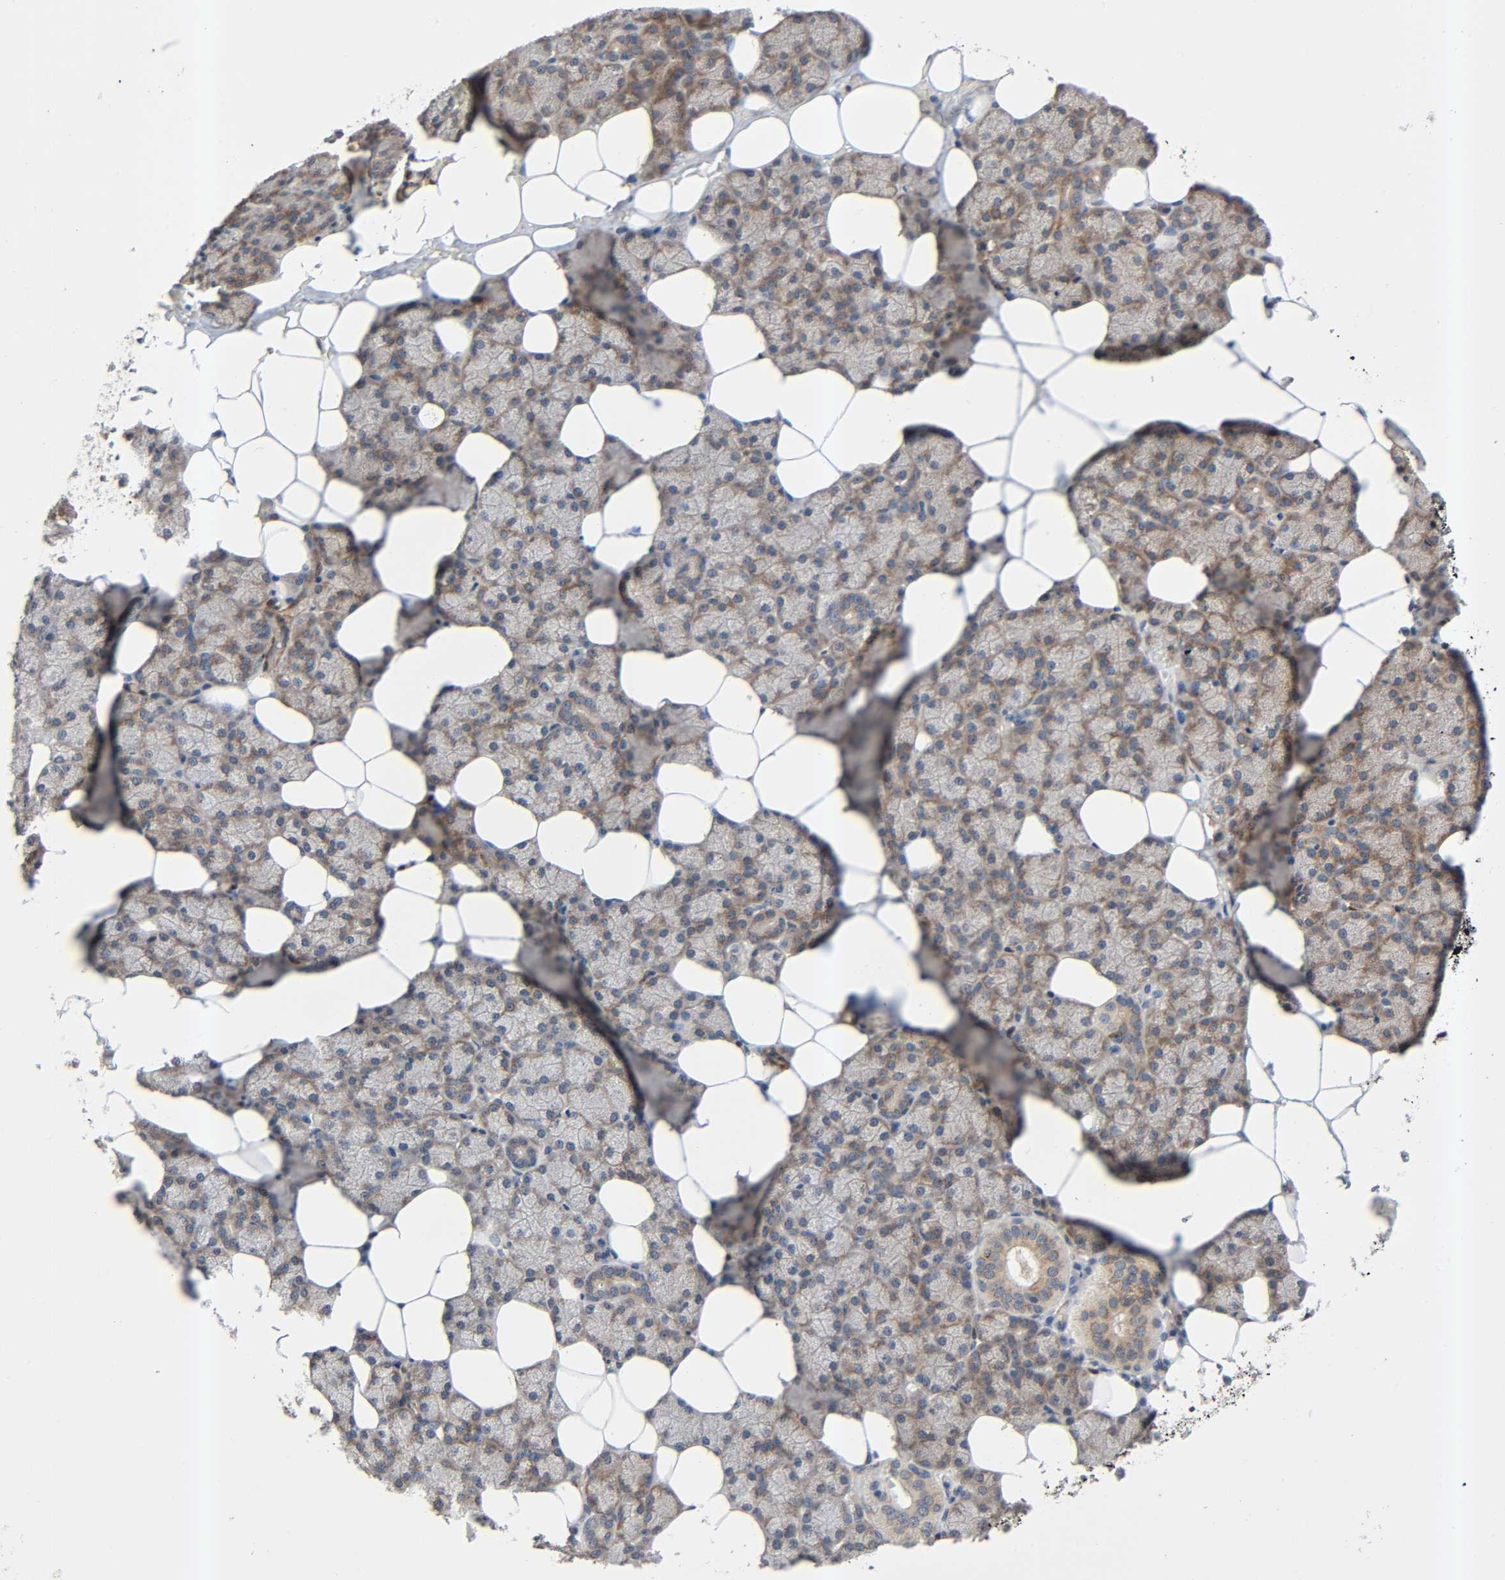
{"staining": {"intensity": "weak", "quantity": "25%-75%", "location": "cytoplasmic/membranous"}, "tissue": "salivary gland", "cell_type": "Glandular cells", "image_type": "normal", "snomed": [{"axis": "morphology", "description": "Normal tissue, NOS"}, {"axis": "topography", "description": "Lymph node"}, {"axis": "topography", "description": "Salivary gland"}], "caption": "About 25%-75% of glandular cells in benign salivary gland reveal weak cytoplasmic/membranous protein staining as visualized by brown immunohistochemical staining.", "gene": "PTK2", "patient": {"sex": "male", "age": 8}}